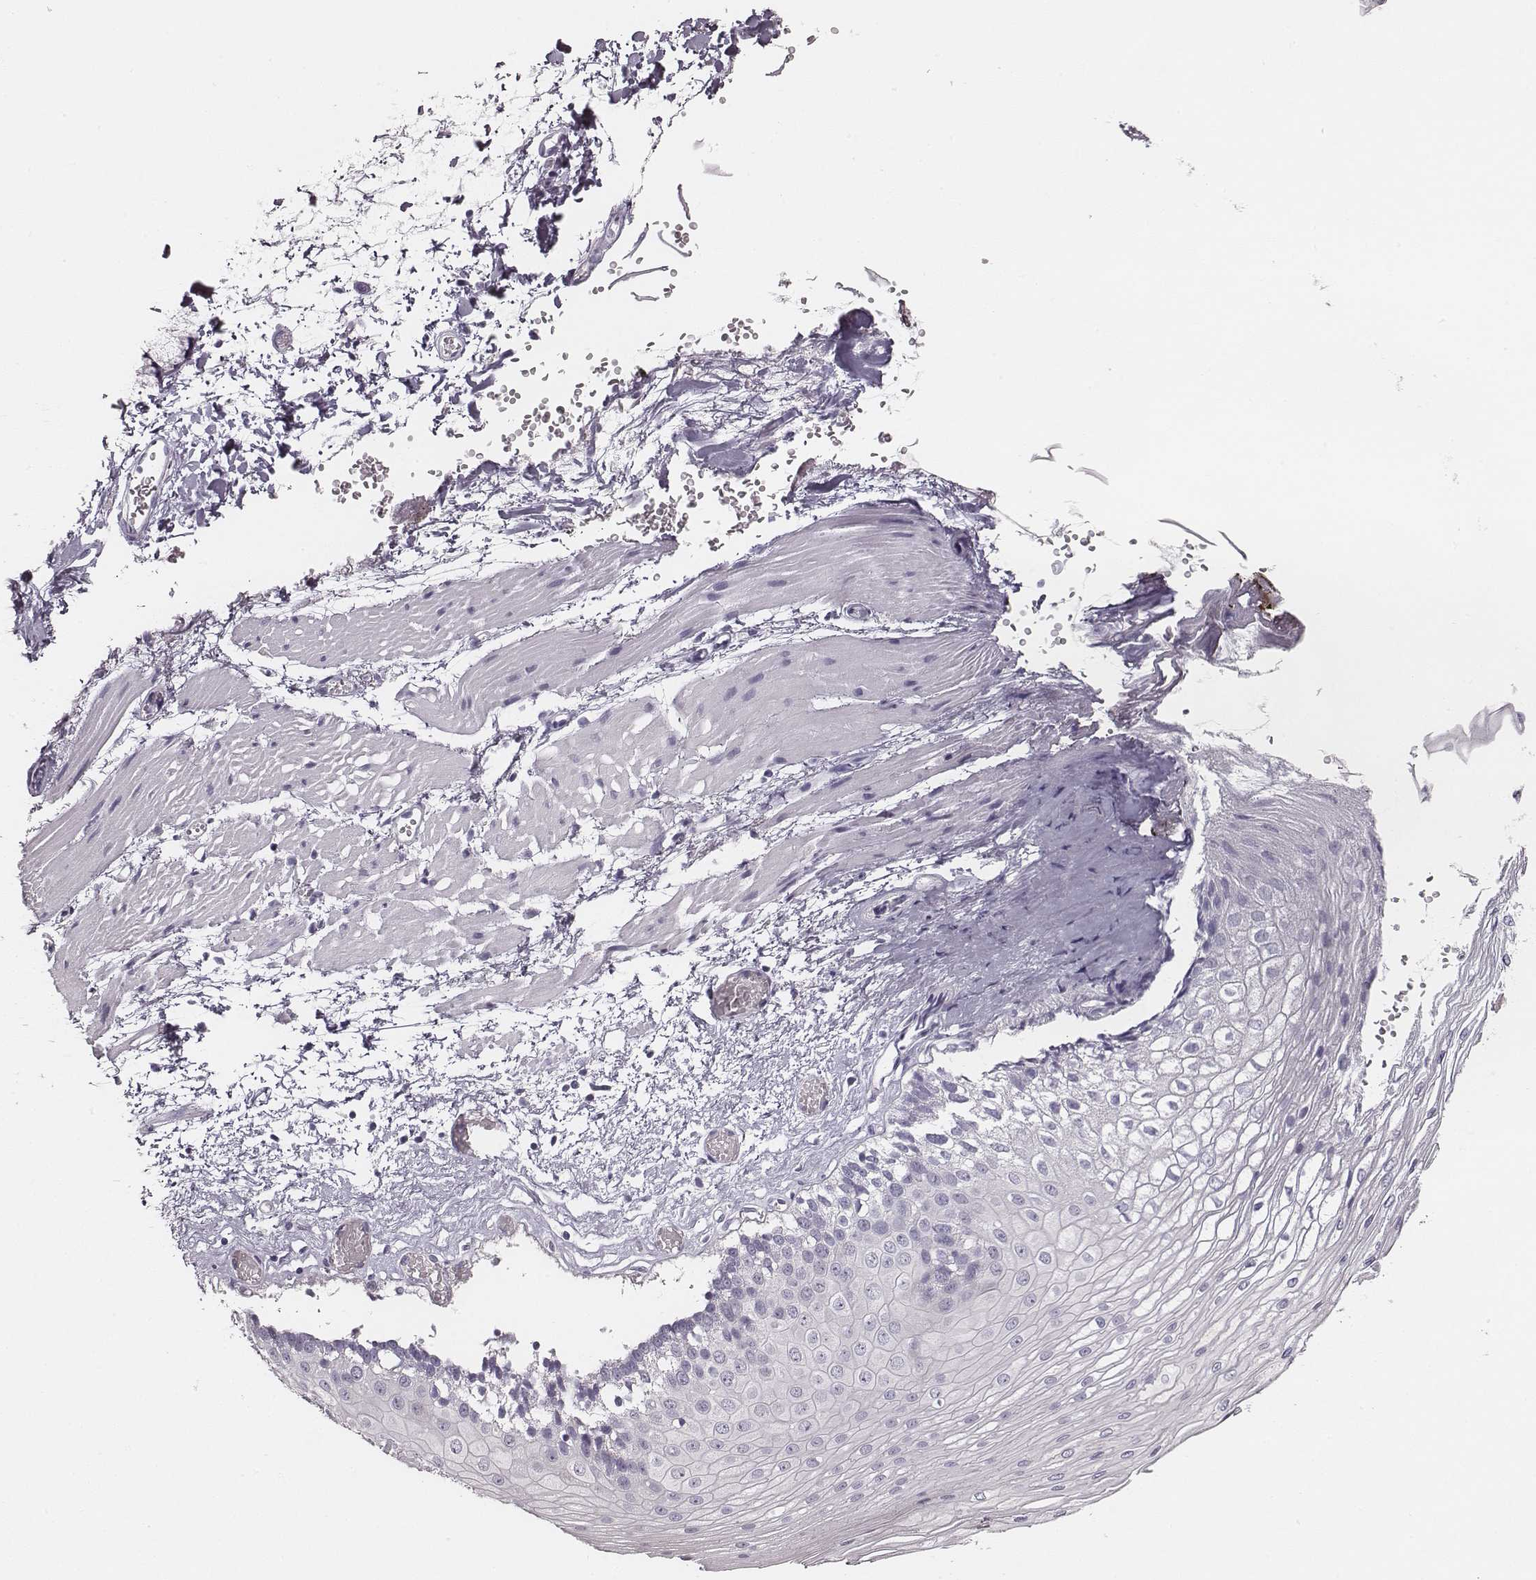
{"staining": {"intensity": "negative", "quantity": "none", "location": "none"}, "tissue": "esophagus", "cell_type": "Squamous epithelial cells", "image_type": "normal", "snomed": [{"axis": "morphology", "description": "Normal tissue, NOS"}, {"axis": "topography", "description": "Esophagus"}], "caption": "This is a micrograph of immunohistochemistry staining of normal esophagus, which shows no staining in squamous epithelial cells.", "gene": "UBL4B", "patient": {"sex": "female", "age": 62}}